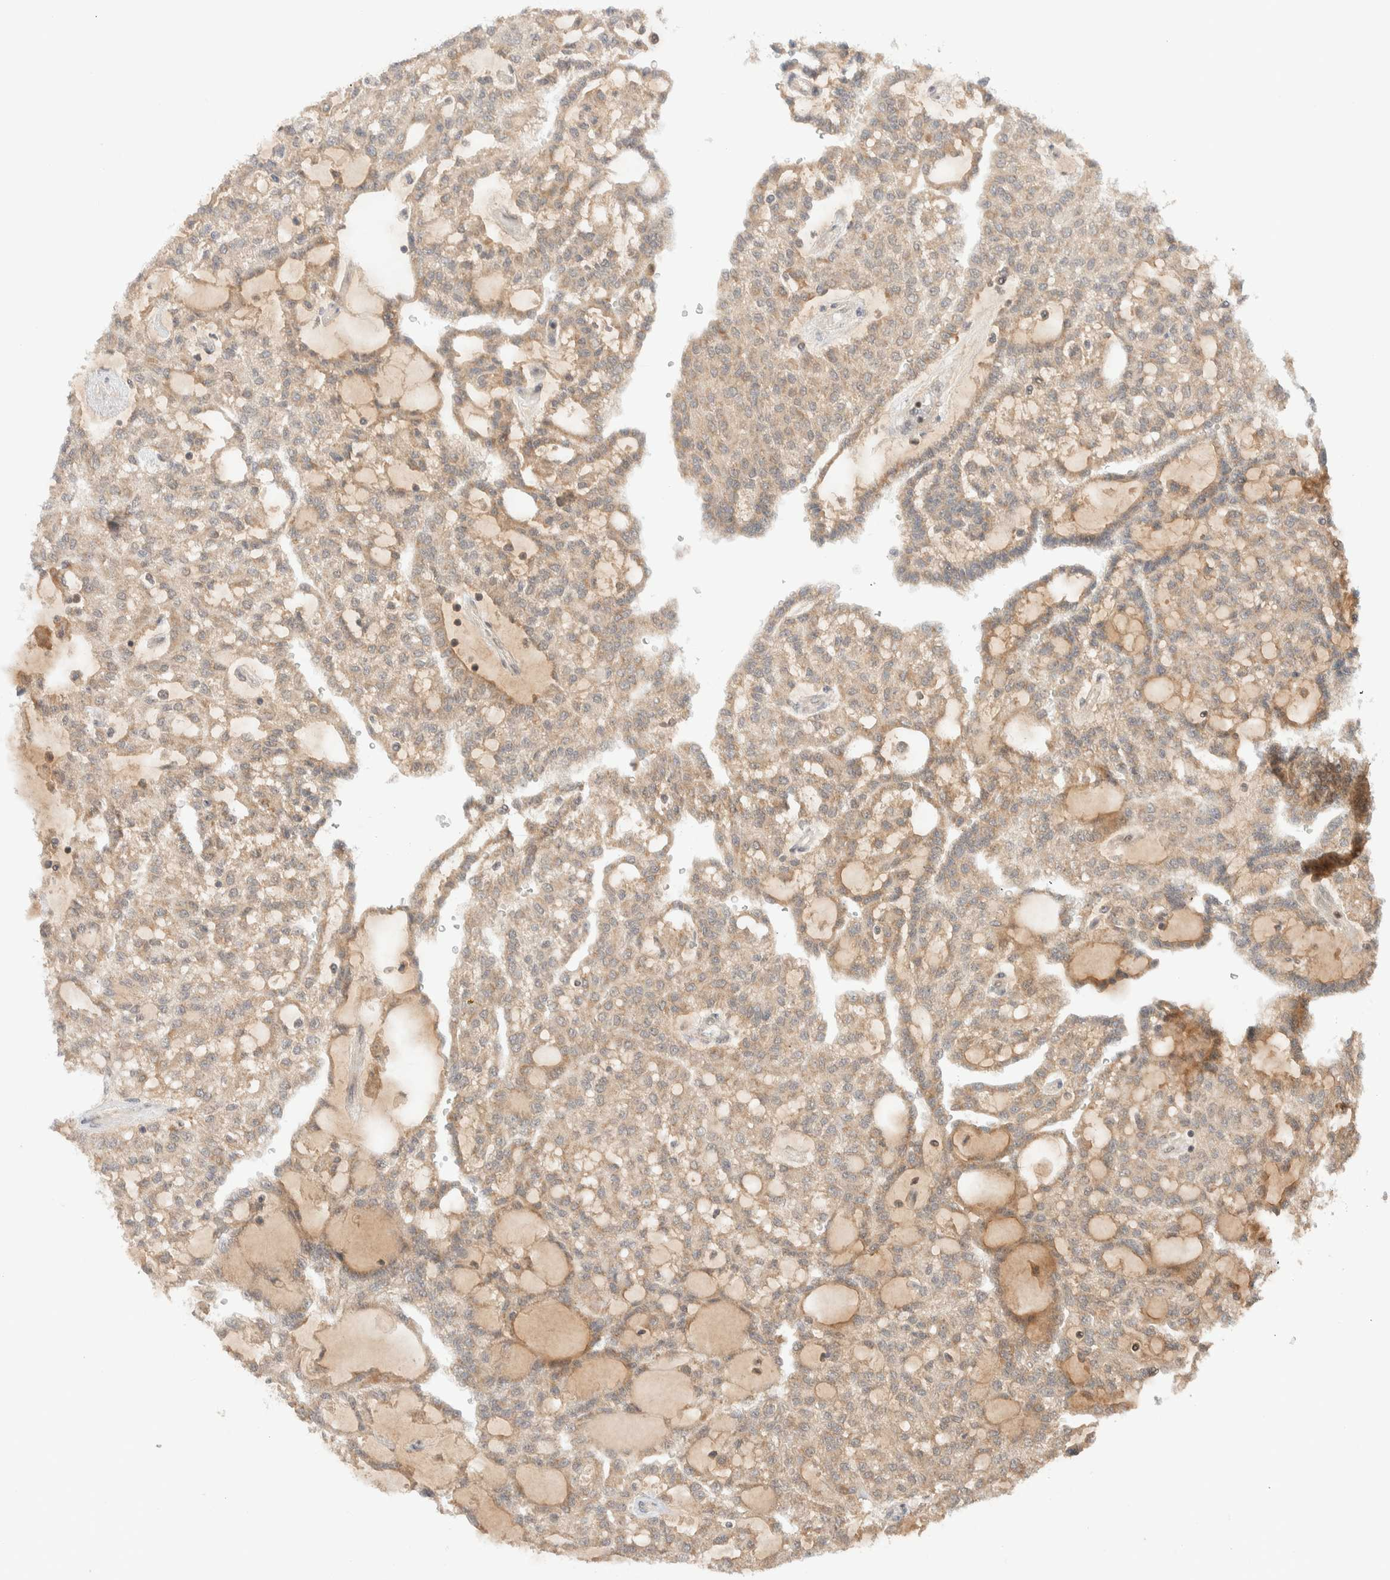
{"staining": {"intensity": "weak", "quantity": ">75%", "location": "cytoplasmic/membranous"}, "tissue": "renal cancer", "cell_type": "Tumor cells", "image_type": "cancer", "snomed": [{"axis": "morphology", "description": "Adenocarcinoma, NOS"}, {"axis": "topography", "description": "Kidney"}], "caption": "Immunohistochemical staining of adenocarcinoma (renal) shows weak cytoplasmic/membranous protein expression in about >75% of tumor cells. (DAB (3,3'-diaminobenzidine) IHC, brown staining for protein, blue staining for nuclei).", "gene": "C8orf76", "patient": {"sex": "male", "age": 63}}